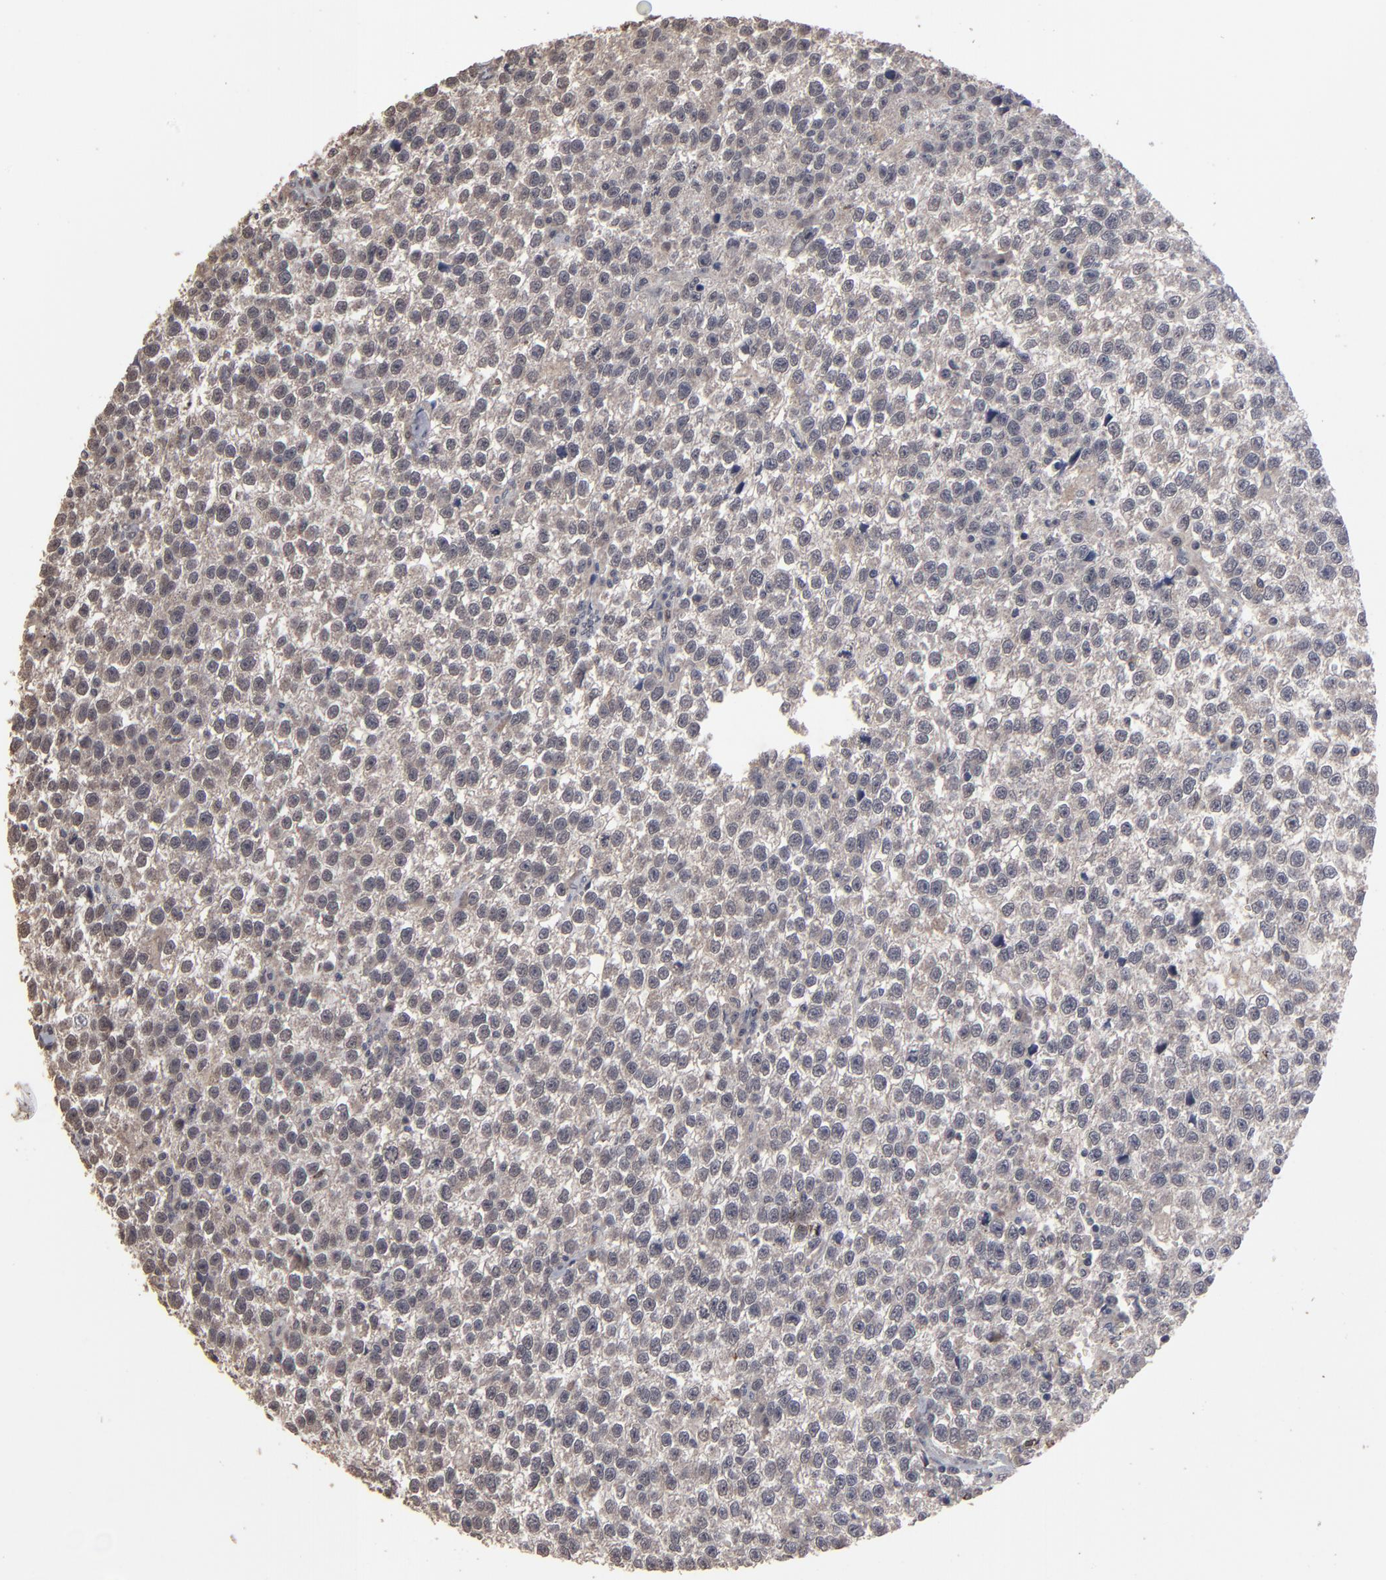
{"staining": {"intensity": "weak", "quantity": ">75%", "location": "cytoplasmic/membranous"}, "tissue": "testis cancer", "cell_type": "Tumor cells", "image_type": "cancer", "snomed": [{"axis": "morphology", "description": "Seminoma, NOS"}, {"axis": "topography", "description": "Testis"}], "caption": "Brown immunohistochemical staining in human testis cancer (seminoma) reveals weak cytoplasmic/membranous expression in about >75% of tumor cells.", "gene": "SLC22A17", "patient": {"sex": "male", "age": 35}}